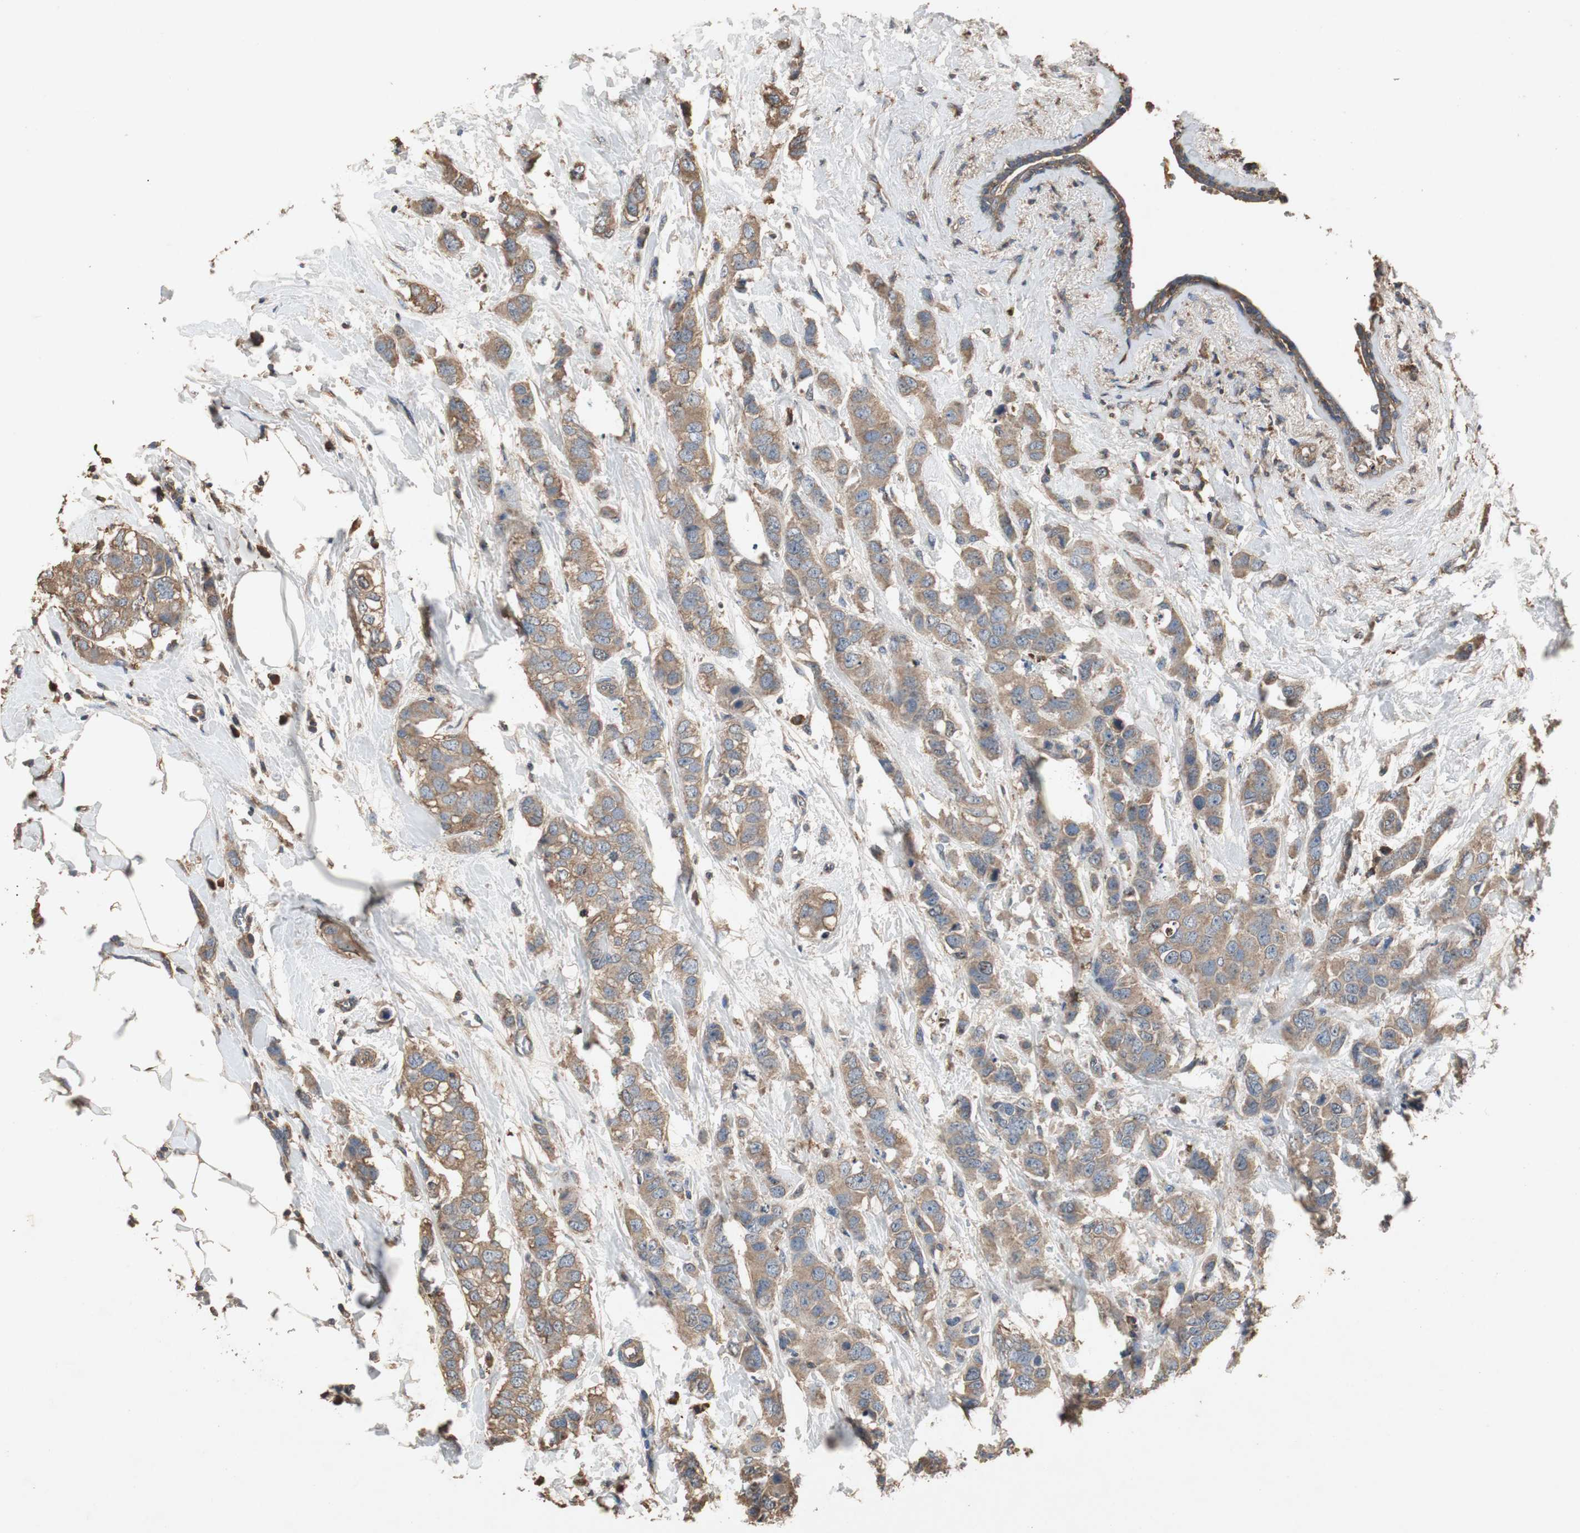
{"staining": {"intensity": "moderate", "quantity": ">75%", "location": "cytoplasmic/membranous"}, "tissue": "breast cancer", "cell_type": "Tumor cells", "image_type": "cancer", "snomed": [{"axis": "morphology", "description": "Normal tissue, NOS"}, {"axis": "morphology", "description": "Duct carcinoma"}, {"axis": "topography", "description": "Breast"}], "caption": "The image displays immunohistochemical staining of breast invasive ductal carcinoma. There is moderate cytoplasmic/membranous expression is present in approximately >75% of tumor cells.", "gene": "TNFRSF14", "patient": {"sex": "female", "age": 50}}